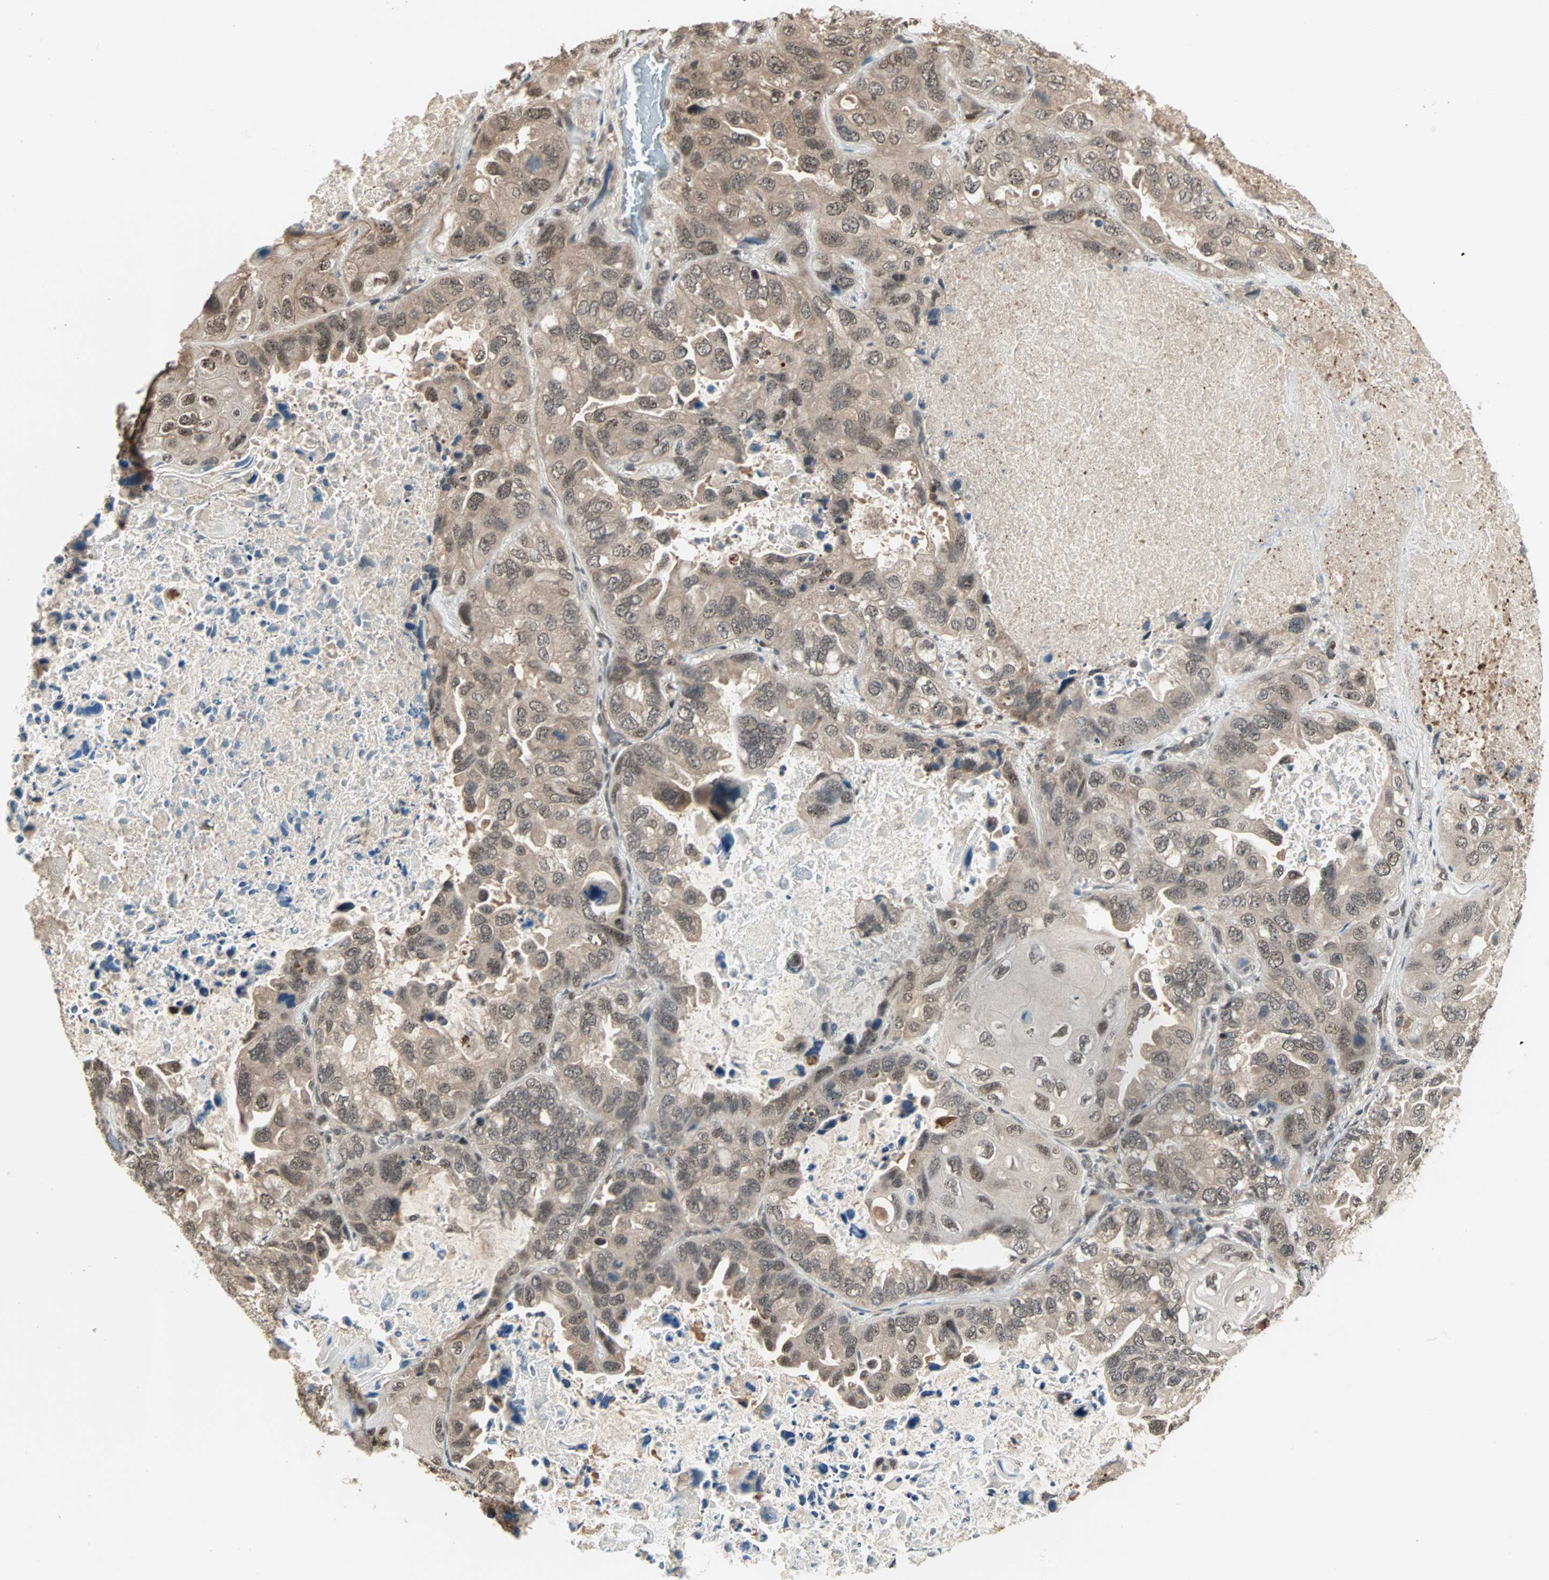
{"staining": {"intensity": "weak", "quantity": ">75%", "location": "nuclear"}, "tissue": "lung cancer", "cell_type": "Tumor cells", "image_type": "cancer", "snomed": [{"axis": "morphology", "description": "Squamous cell carcinoma, NOS"}, {"axis": "topography", "description": "Lung"}], "caption": "Protein staining demonstrates weak nuclear staining in approximately >75% of tumor cells in squamous cell carcinoma (lung). (DAB (3,3'-diaminobenzidine) IHC with brightfield microscopy, high magnification).", "gene": "ZNF701", "patient": {"sex": "female", "age": 73}}